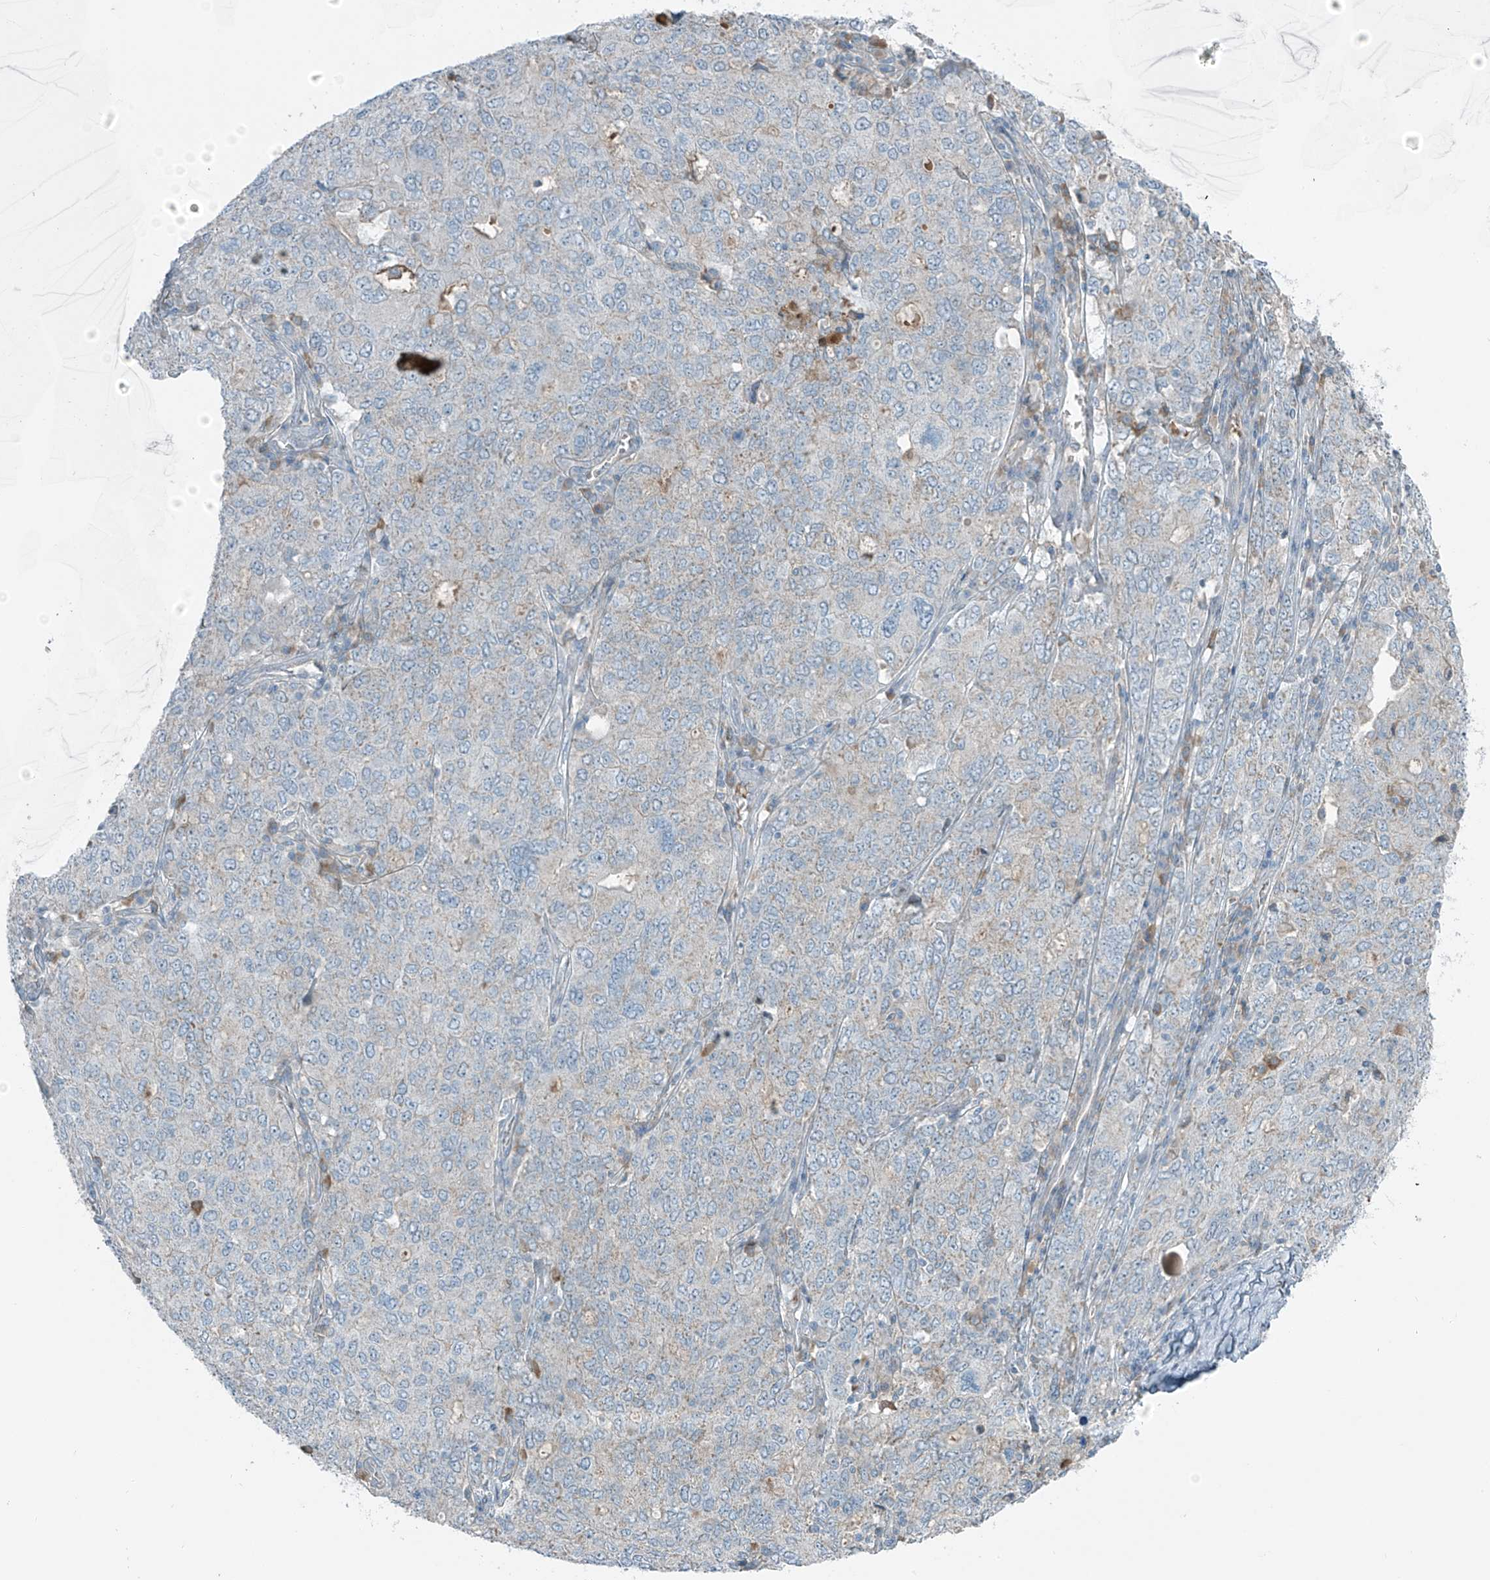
{"staining": {"intensity": "negative", "quantity": "none", "location": "none"}, "tissue": "ovarian cancer", "cell_type": "Tumor cells", "image_type": "cancer", "snomed": [{"axis": "morphology", "description": "Carcinoma, endometroid"}, {"axis": "topography", "description": "Ovary"}], "caption": "Immunohistochemistry (IHC) image of neoplastic tissue: ovarian cancer stained with DAB shows no significant protein positivity in tumor cells. (DAB (3,3'-diaminobenzidine) immunohistochemistry with hematoxylin counter stain).", "gene": "FAM131C", "patient": {"sex": "female", "age": 62}}